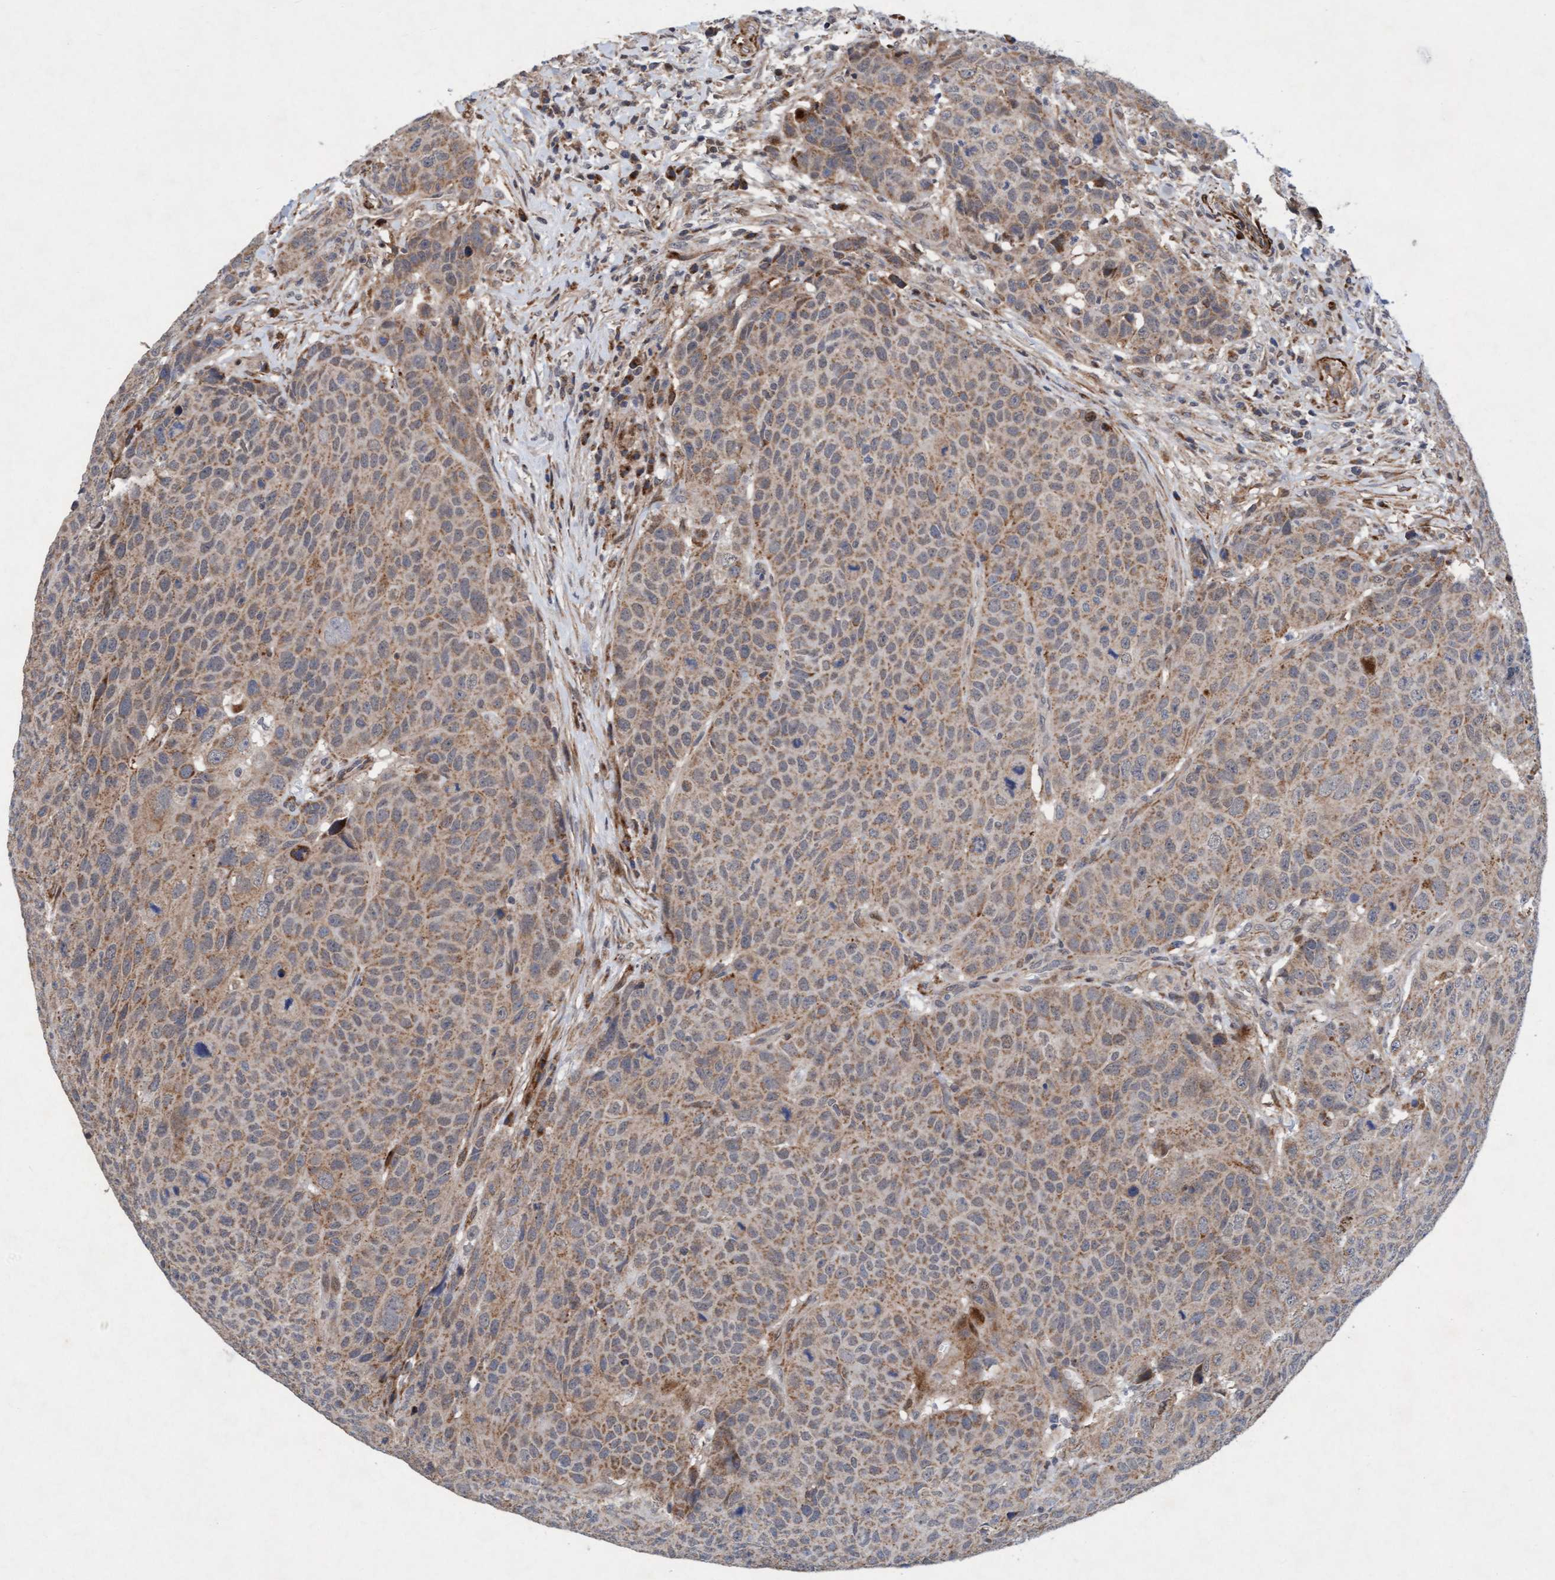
{"staining": {"intensity": "weak", "quantity": ">75%", "location": "cytoplasmic/membranous"}, "tissue": "head and neck cancer", "cell_type": "Tumor cells", "image_type": "cancer", "snomed": [{"axis": "morphology", "description": "Squamous cell carcinoma, NOS"}, {"axis": "topography", "description": "Head-Neck"}], "caption": "Weak cytoplasmic/membranous expression for a protein is identified in about >75% of tumor cells of squamous cell carcinoma (head and neck) using immunohistochemistry.", "gene": "TMEM70", "patient": {"sex": "male", "age": 66}}